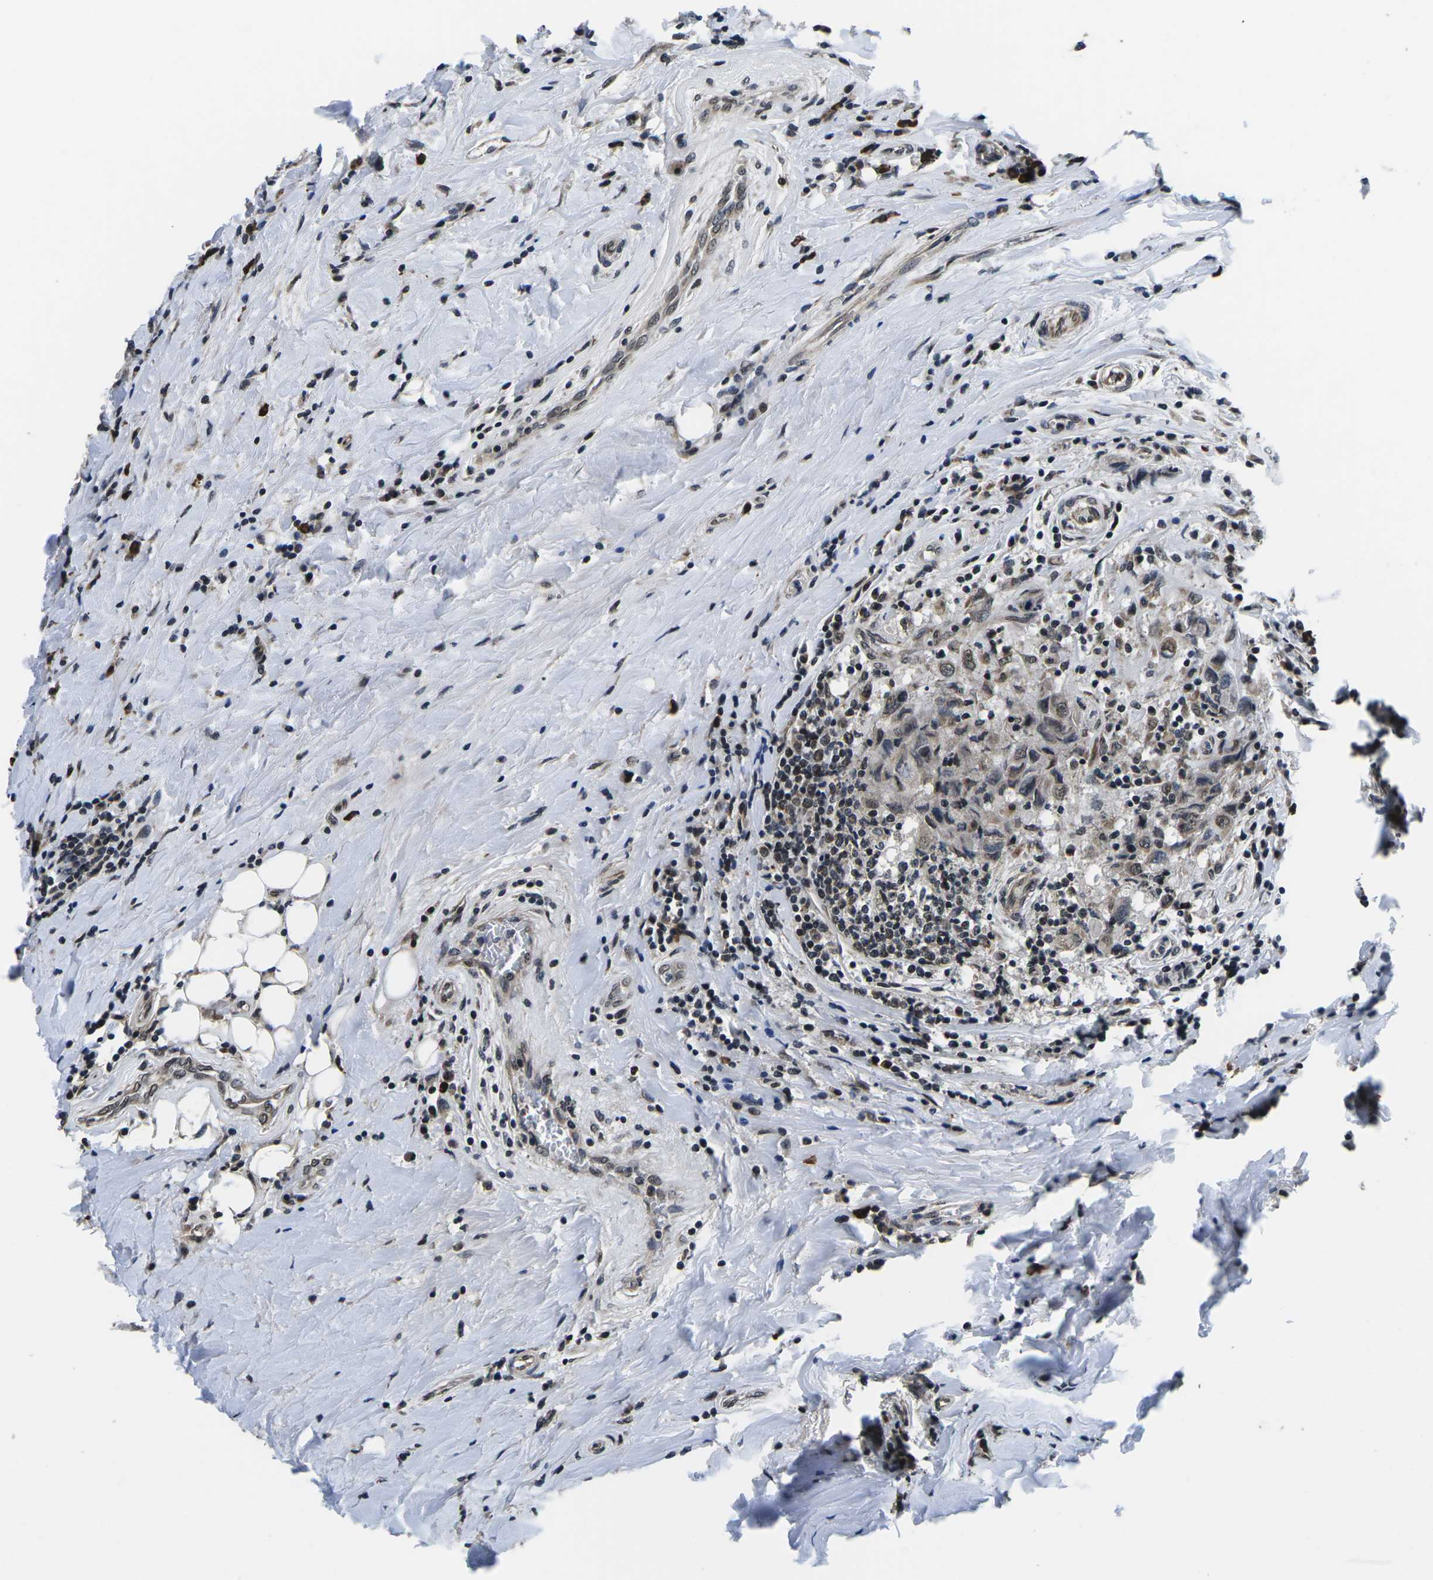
{"staining": {"intensity": "moderate", "quantity": ">75%", "location": "nuclear"}, "tissue": "breast cancer", "cell_type": "Tumor cells", "image_type": "cancer", "snomed": [{"axis": "morphology", "description": "Duct carcinoma"}, {"axis": "topography", "description": "Breast"}], "caption": "This photomicrograph shows breast invasive ductal carcinoma stained with immunohistochemistry to label a protein in brown. The nuclear of tumor cells show moderate positivity for the protein. Nuclei are counter-stained blue.", "gene": "CCNE1", "patient": {"sex": "female", "age": 27}}